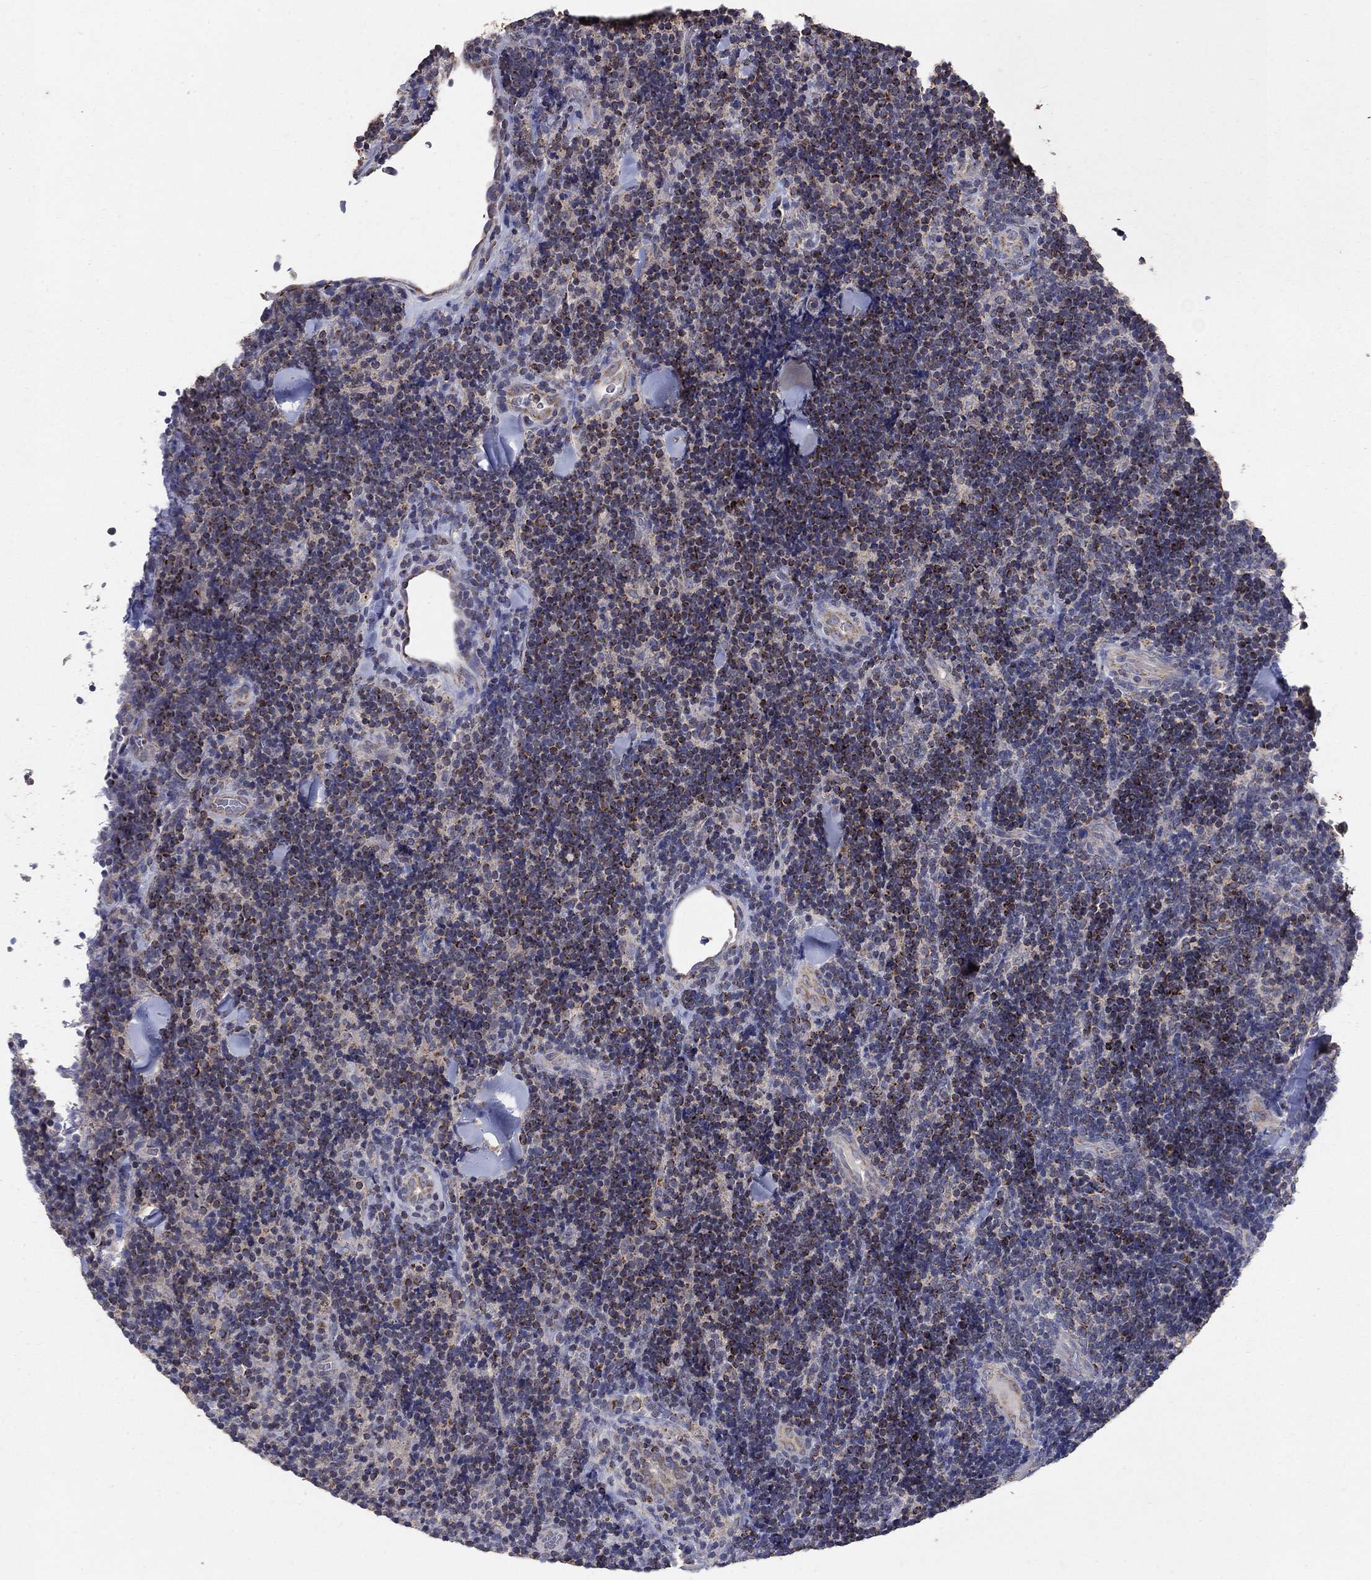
{"staining": {"intensity": "moderate", "quantity": ">75%", "location": "cytoplasmic/membranous"}, "tissue": "lymphoma", "cell_type": "Tumor cells", "image_type": "cancer", "snomed": [{"axis": "morphology", "description": "Malignant lymphoma, non-Hodgkin's type, Low grade"}, {"axis": "topography", "description": "Lymph node"}], "caption": "Brown immunohistochemical staining in human lymphoma shows moderate cytoplasmic/membranous staining in about >75% of tumor cells. The protein is stained brown, and the nuclei are stained in blue (DAB (3,3'-diaminobenzidine) IHC with brightfield microscopy, high magnification).", "gene": "GPSM1", "patient": {"sex": "female", "age": 56}}